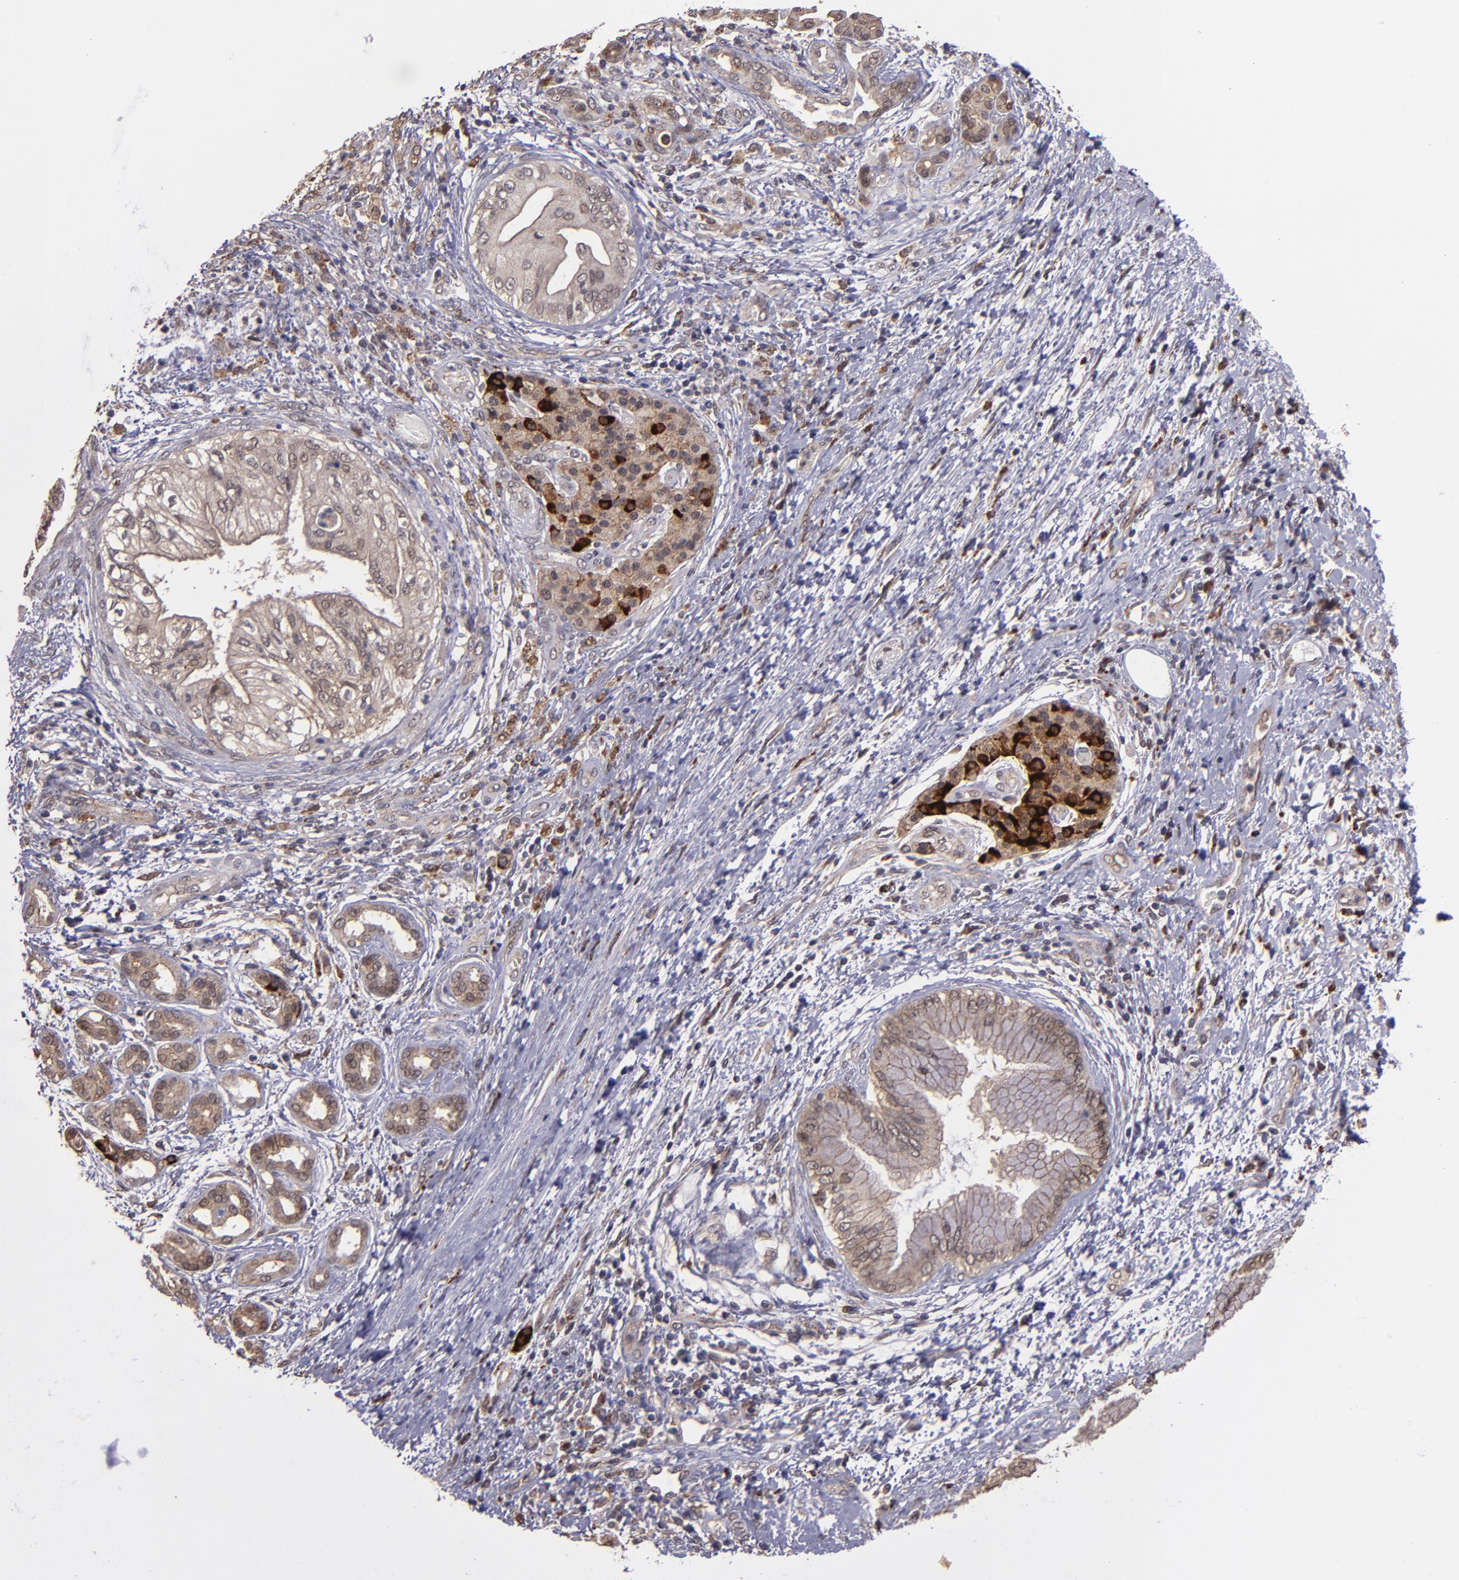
{"staining": {"intensity": "strong", "quantity": ">75%", "location": "cytoplasmic/membranous"}, "tissue": "pancreatic cancer", "cell_type": "Tumor cells", "image_type": "cancer", "snomed": [{"axis": "morphology", "description": "Adenocarcinoma, NOS"}, {"axis": "topography", "description": "Pancreas"}], "caption": "Immunohistochemical staining of pancreatic adenocarcinoma displays high levels of strong cytoplasmic/membranous expression in approximately >75% of tumor cells.", "gene": "SIPA1L1", "patient": {"sex": "female", "age": 70}}